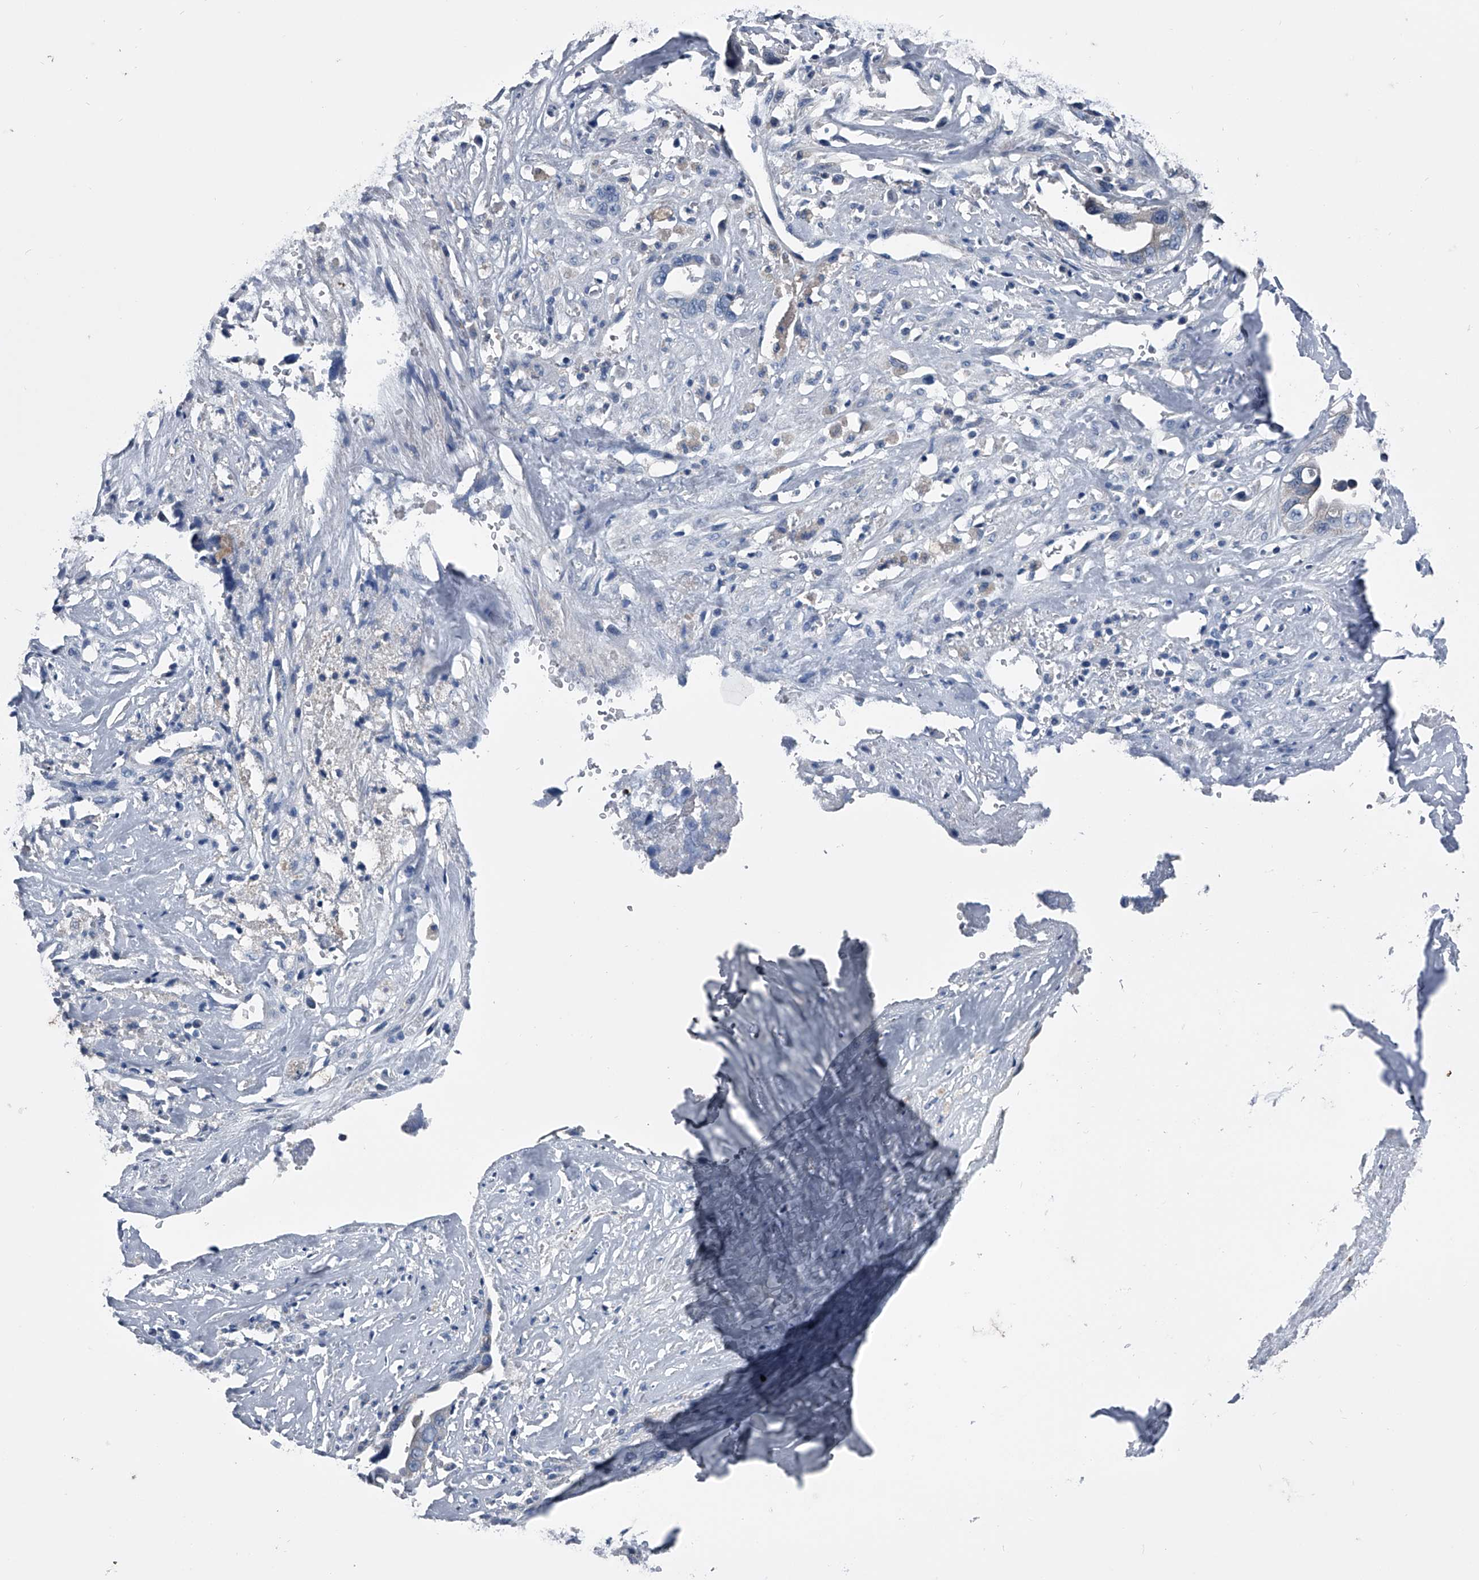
{"staining": {"intensity": "negative", "quantity": "none", "location": "none"}, "tissue": "liver cancer", "cell_type": "Tumor cells", "image_type": "cancer", "snomed": [{"axis": "morphology", "description": "Cholangiocarcinoma"}, {"axis": "topography", "description": "Liver"}], "caption": "Immunohistochemical staining of human liver cancer (cholangiocarcinoma) shows no significant positivity in tumor cells.", "gene": "KIF13A", "patient": {"sex": "female", "age": 79}}